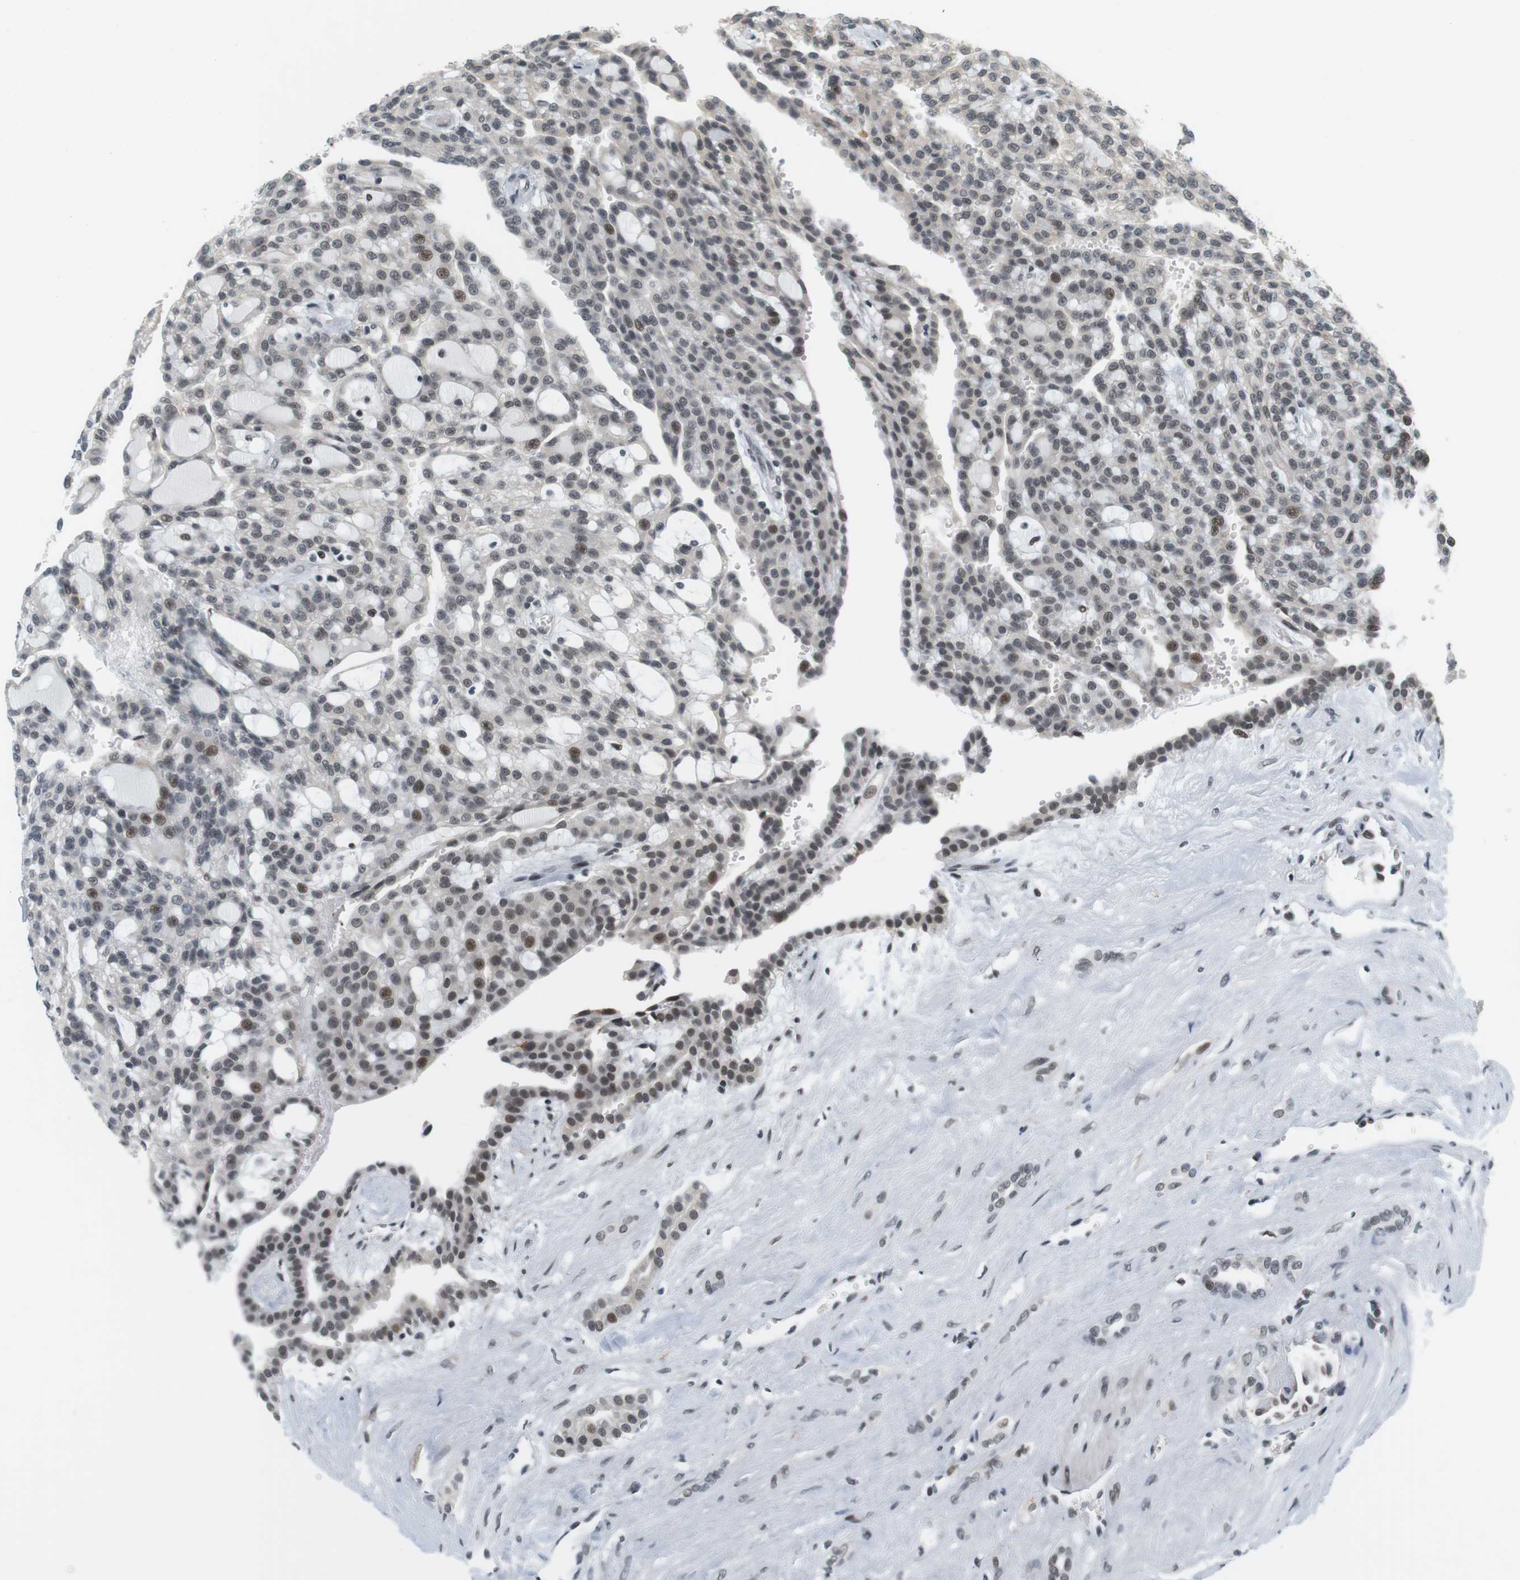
{"staining": {"intensity": "negative", "quantity": "none", "location": "none"}, "tissue": "renal cancer", "cell_type": "Tumor cells", "image_type": "cancer", "snomed": [{"axis": "morphology", "description": "Adenocarcinoma, NOS"}, {"axis": "topography", "description": "Kidney"}], "caption": "Tumor cells show no significant protein positivity in renal cancer.", "gene": "RNF38", "patient": {"sex": "male", "age": 63}}